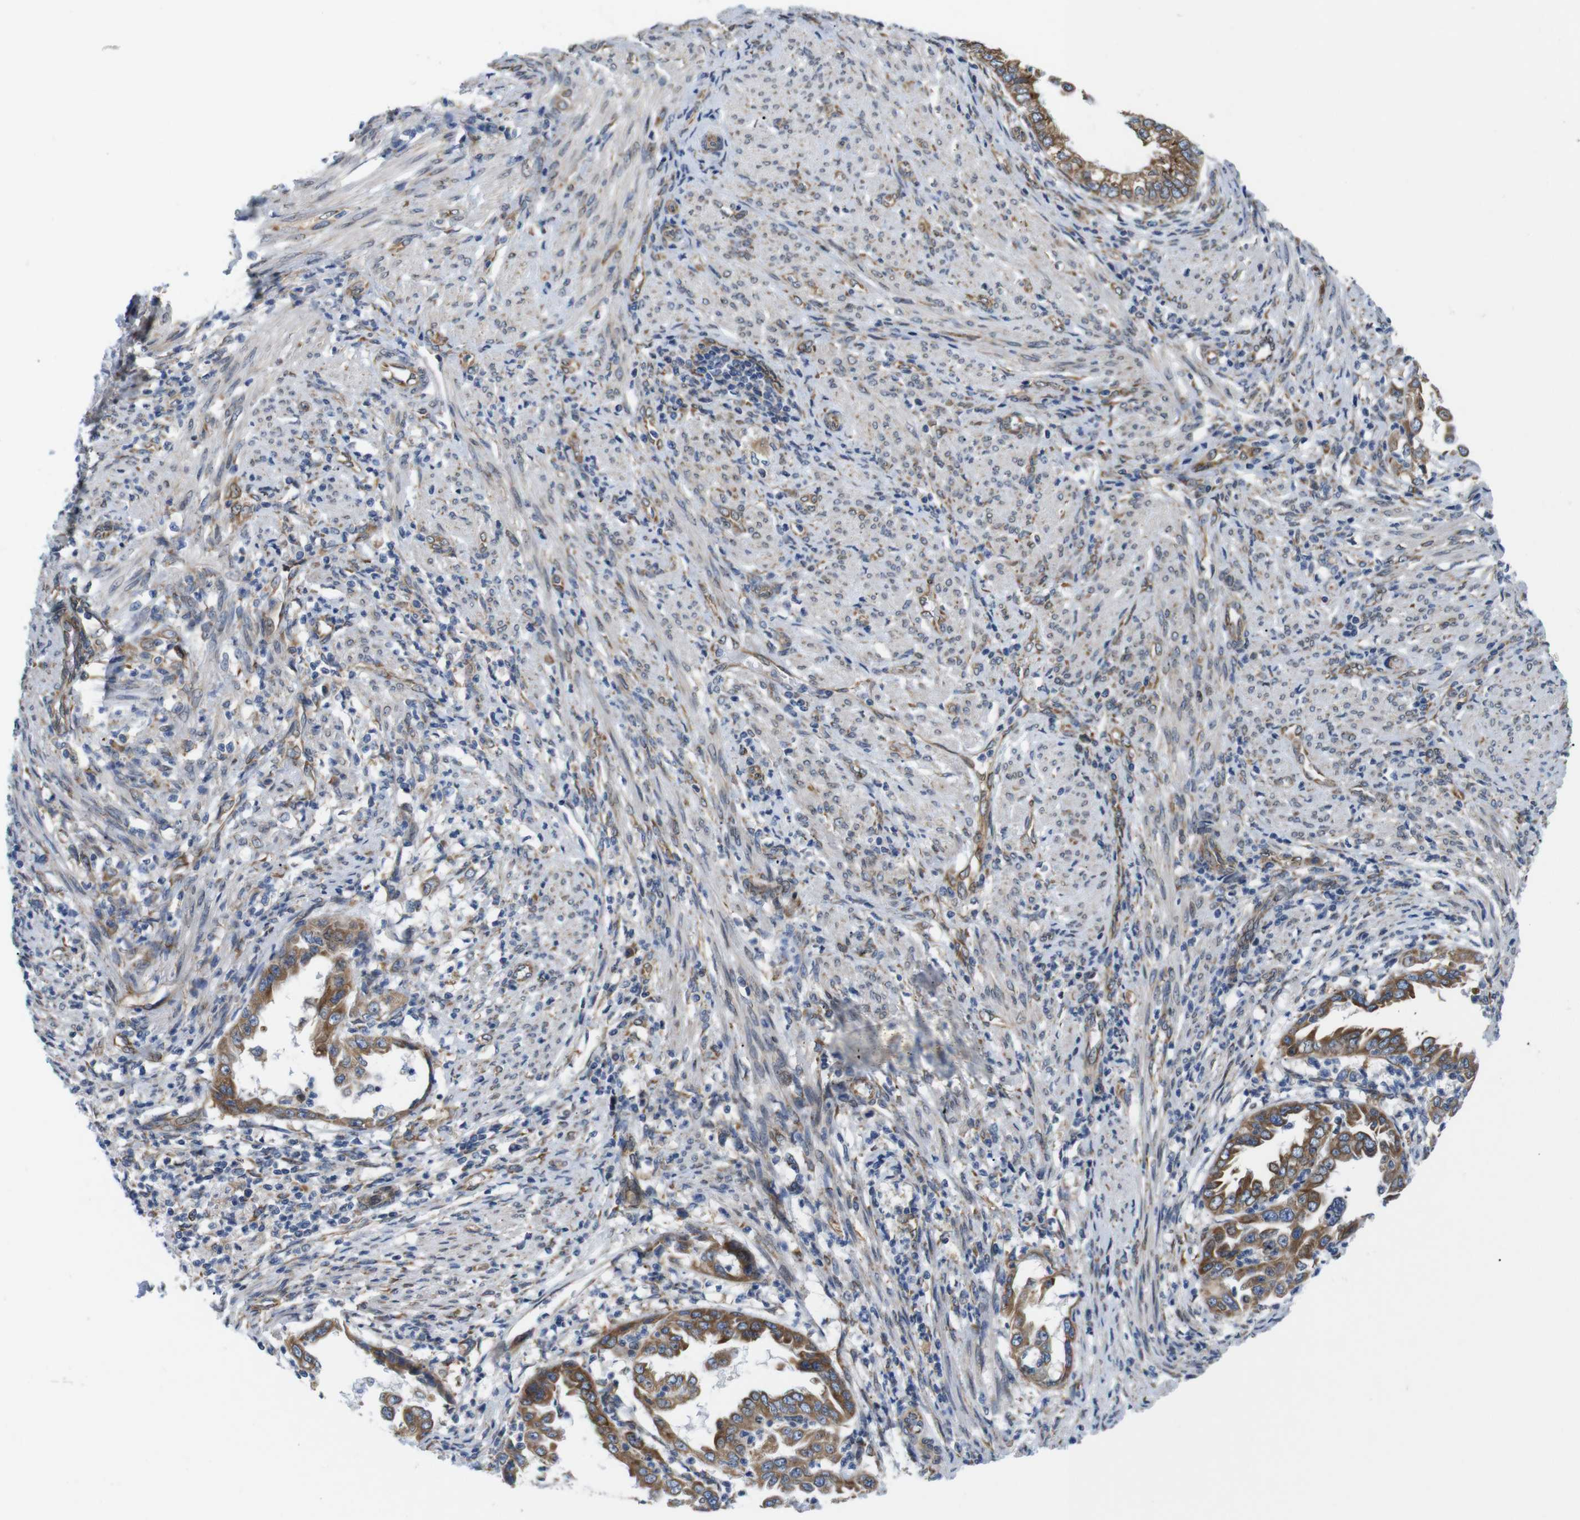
{"staining": {"intensity": "moderate", "quantity": ">75%", "location": "cytoplasmic/membranous"}, "tissue": "endometrial cancer", "cell_type": "Tumor cells", "image_type": "cancer", "snomed": [{"axis": "morphology", "description": "Adenocarcinoma, NOS"}, {"axis": "topography", "description": "Endometrium"}], "caption": "Immunohistochemical staining of adenocarcinoma (endometrial) reveals moderate cytoplasmic/membranous protein staining in about >75% of tumor cells.", "gene": "HACD3", "patient": {"sex": "female", "age": 85}}